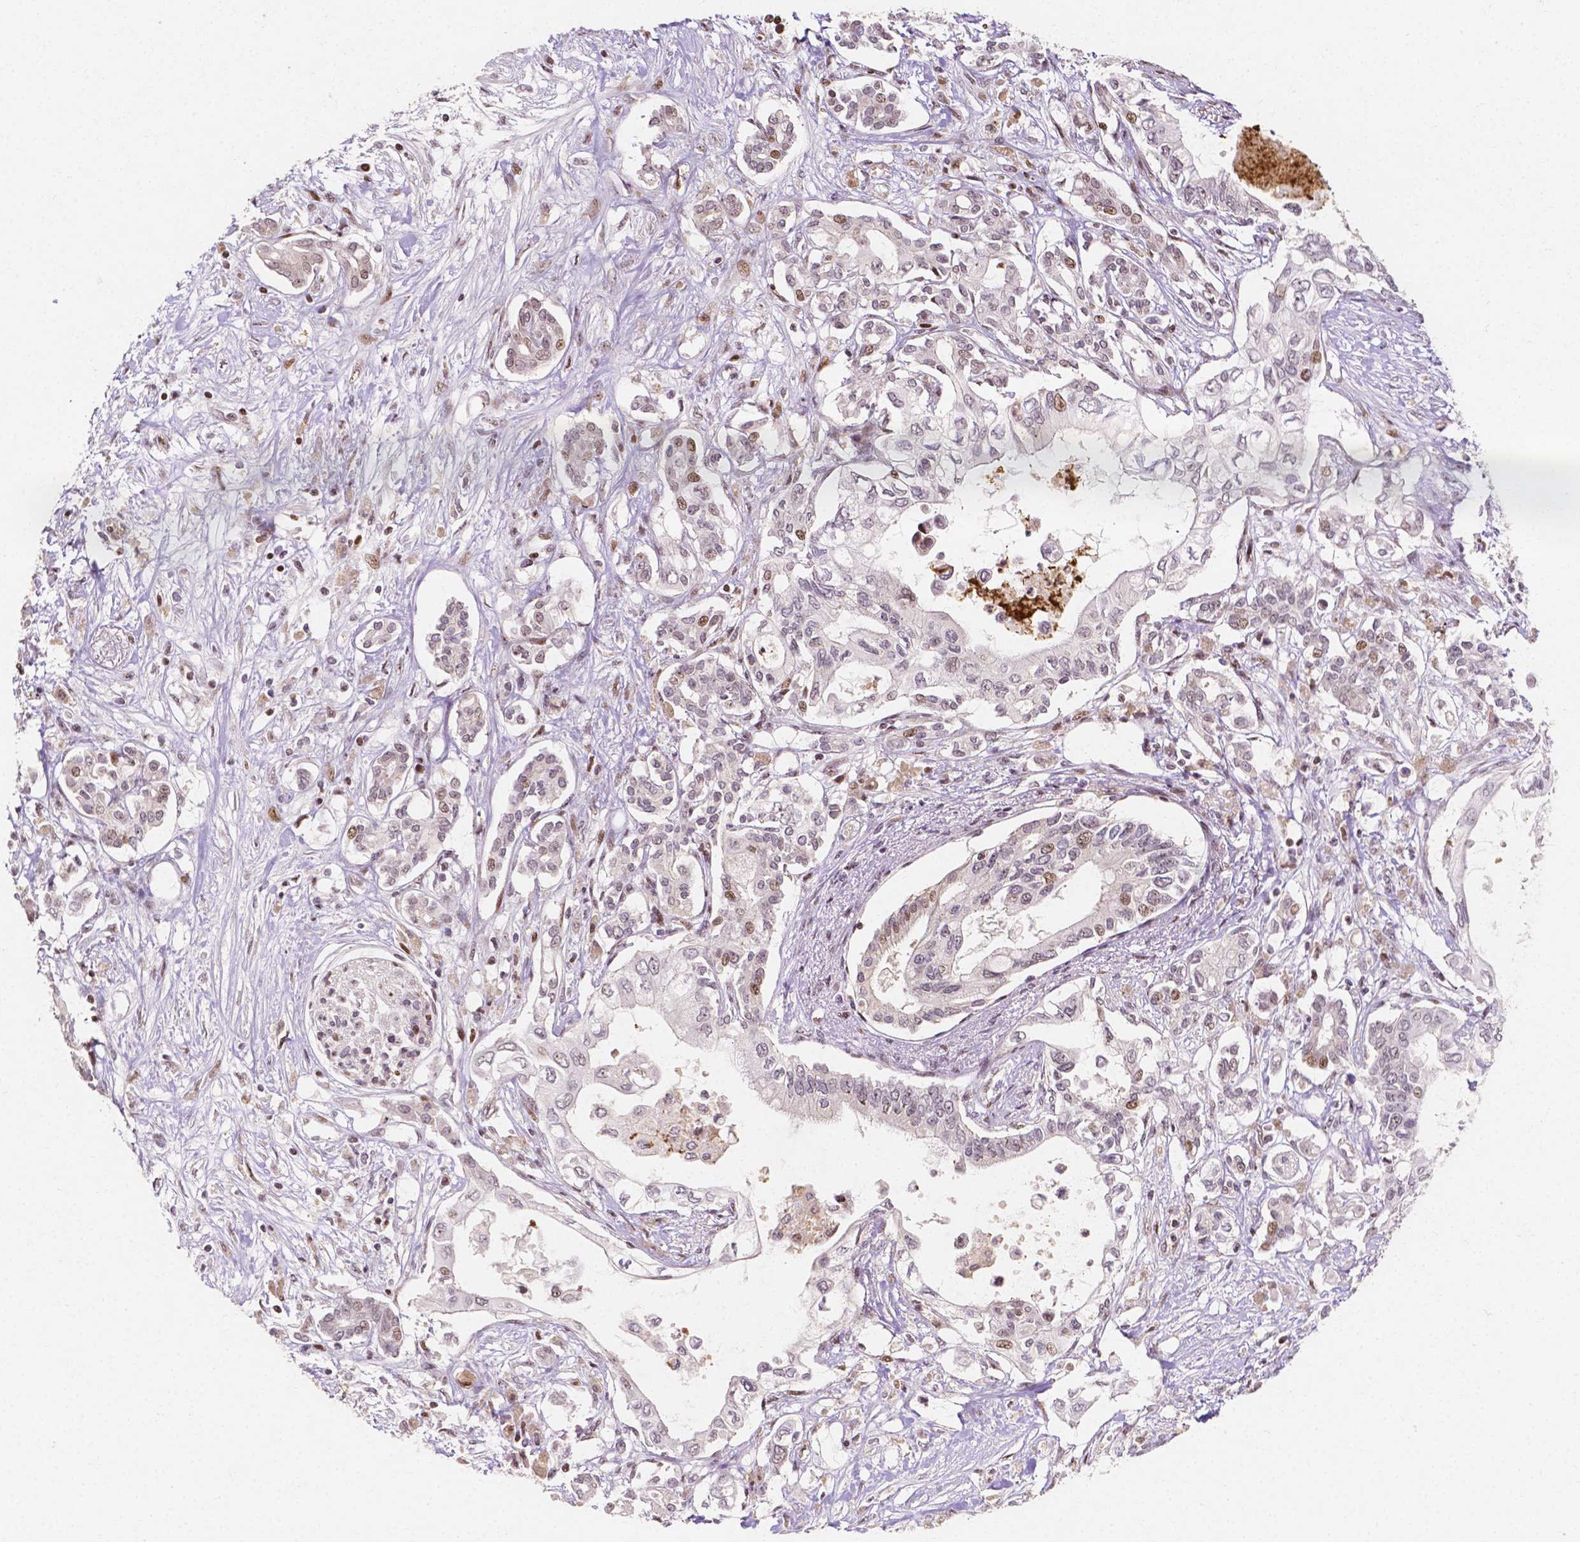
{"staining": {"intensity": "negative", "quantity": "none", "location": "none"}, "tissue": "pancreatic cancer", "cell_type": "Tumor cells", "image_type": "cancer", "snomed": [{"axis": "morphology", "description": "Adenocarcinoma, NOS"}, {"axis": "topography", "description": "Pancreas"}], "caption": "DAB (3,3'-diaminobenzidine) immunohistochemical staining of human pancreatic adenocarcinoma reveals no significant staining in tumor cells.", "gene": "PTPN18", "patient": {"sex": "female", "age": 63}}